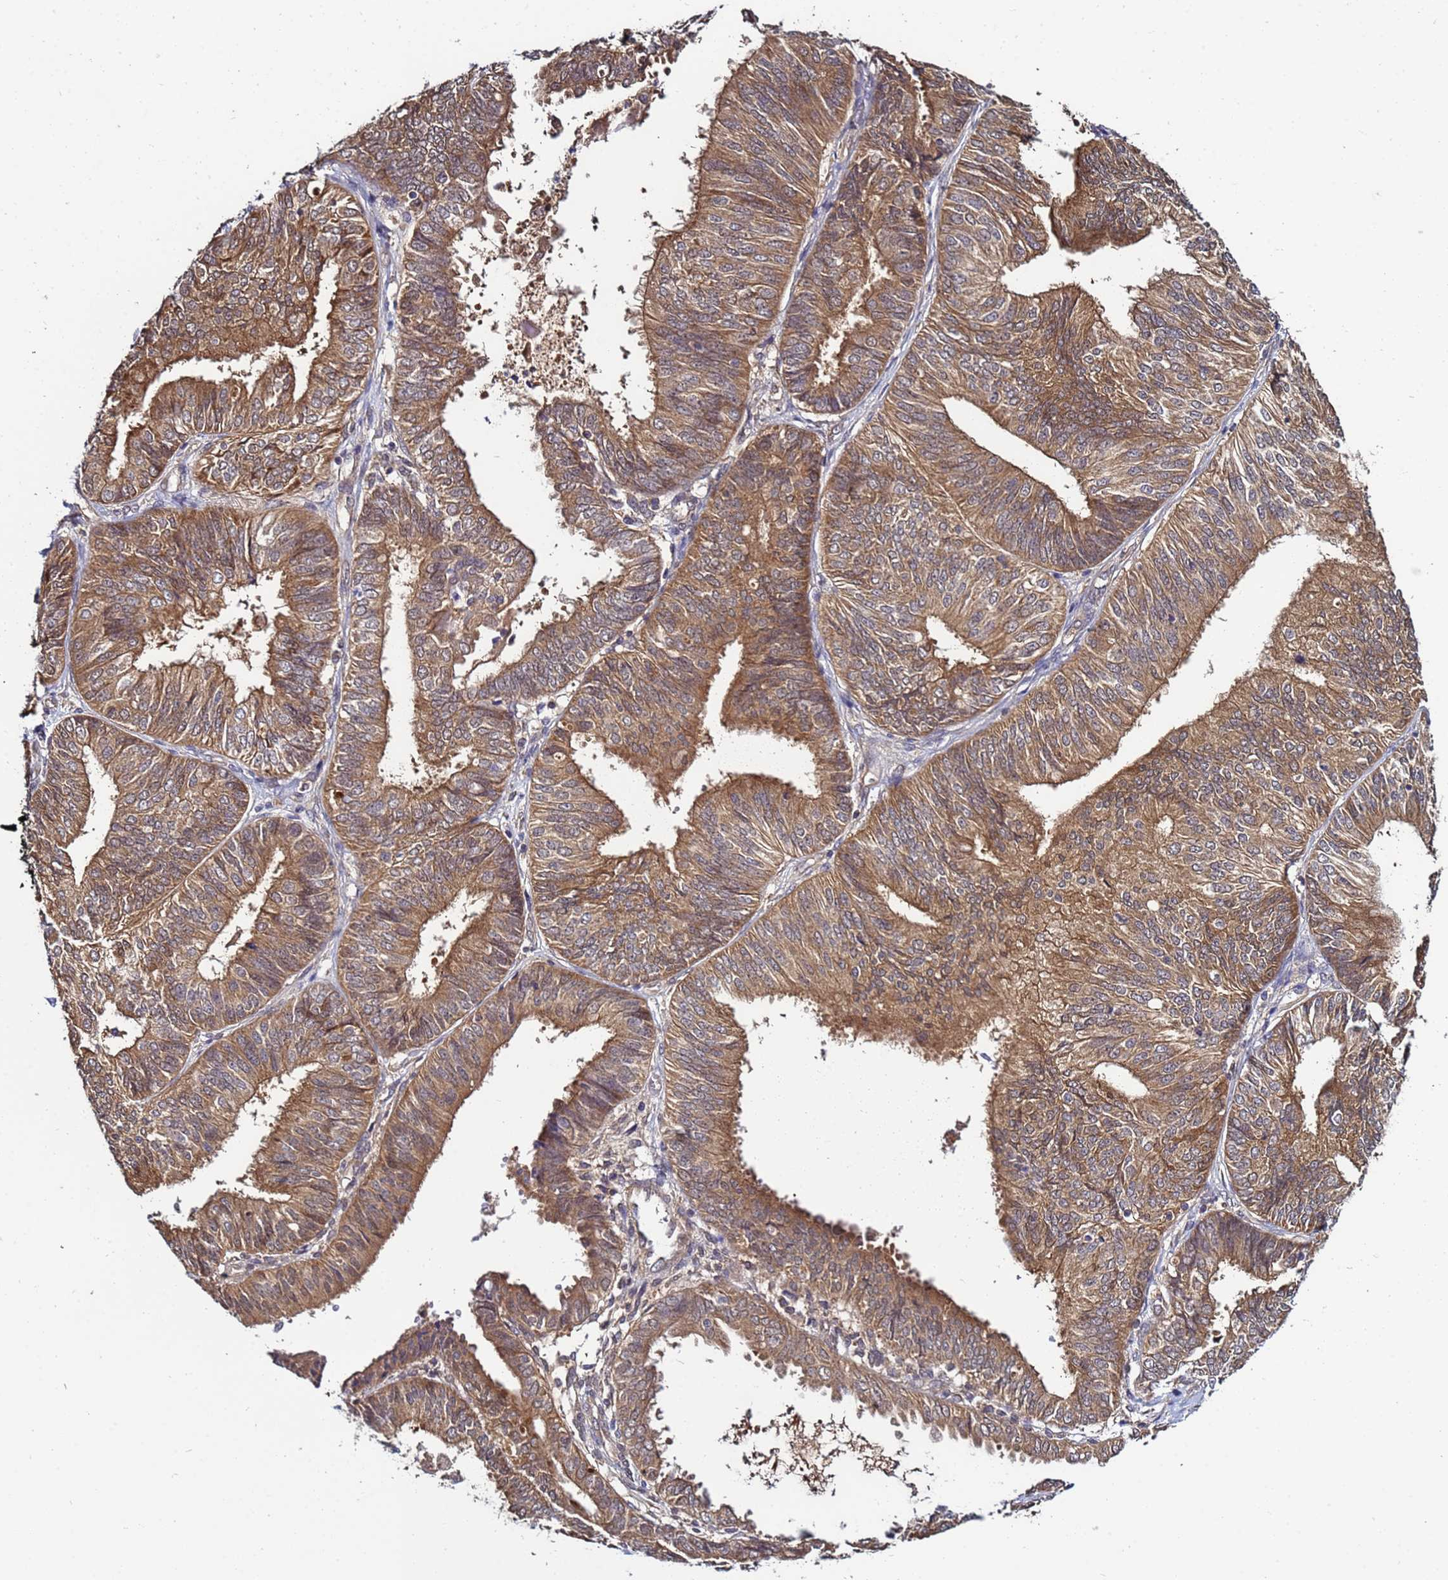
{"staining": {"intensity": "moderate", "quantity": ">75%", "location": "cytoplasmic/membranous"}, "tissue": "endometrial cancer", "cell_type": "Tumor cells", "image_type": "cancer", "snomed": [{"axis": "morphology", "description": "Adenocarcinoma, NOS"}, {"axis": "topography", "description": "Endometrium"}], "caption": "Moderate cytoplasmic/membranous protein positivity is appreciated in approximately >75% of tumor cells in endometrial adenocarcinoma.", "gene": "NAXE", "patient": {"sex": "female", "age": 58}}